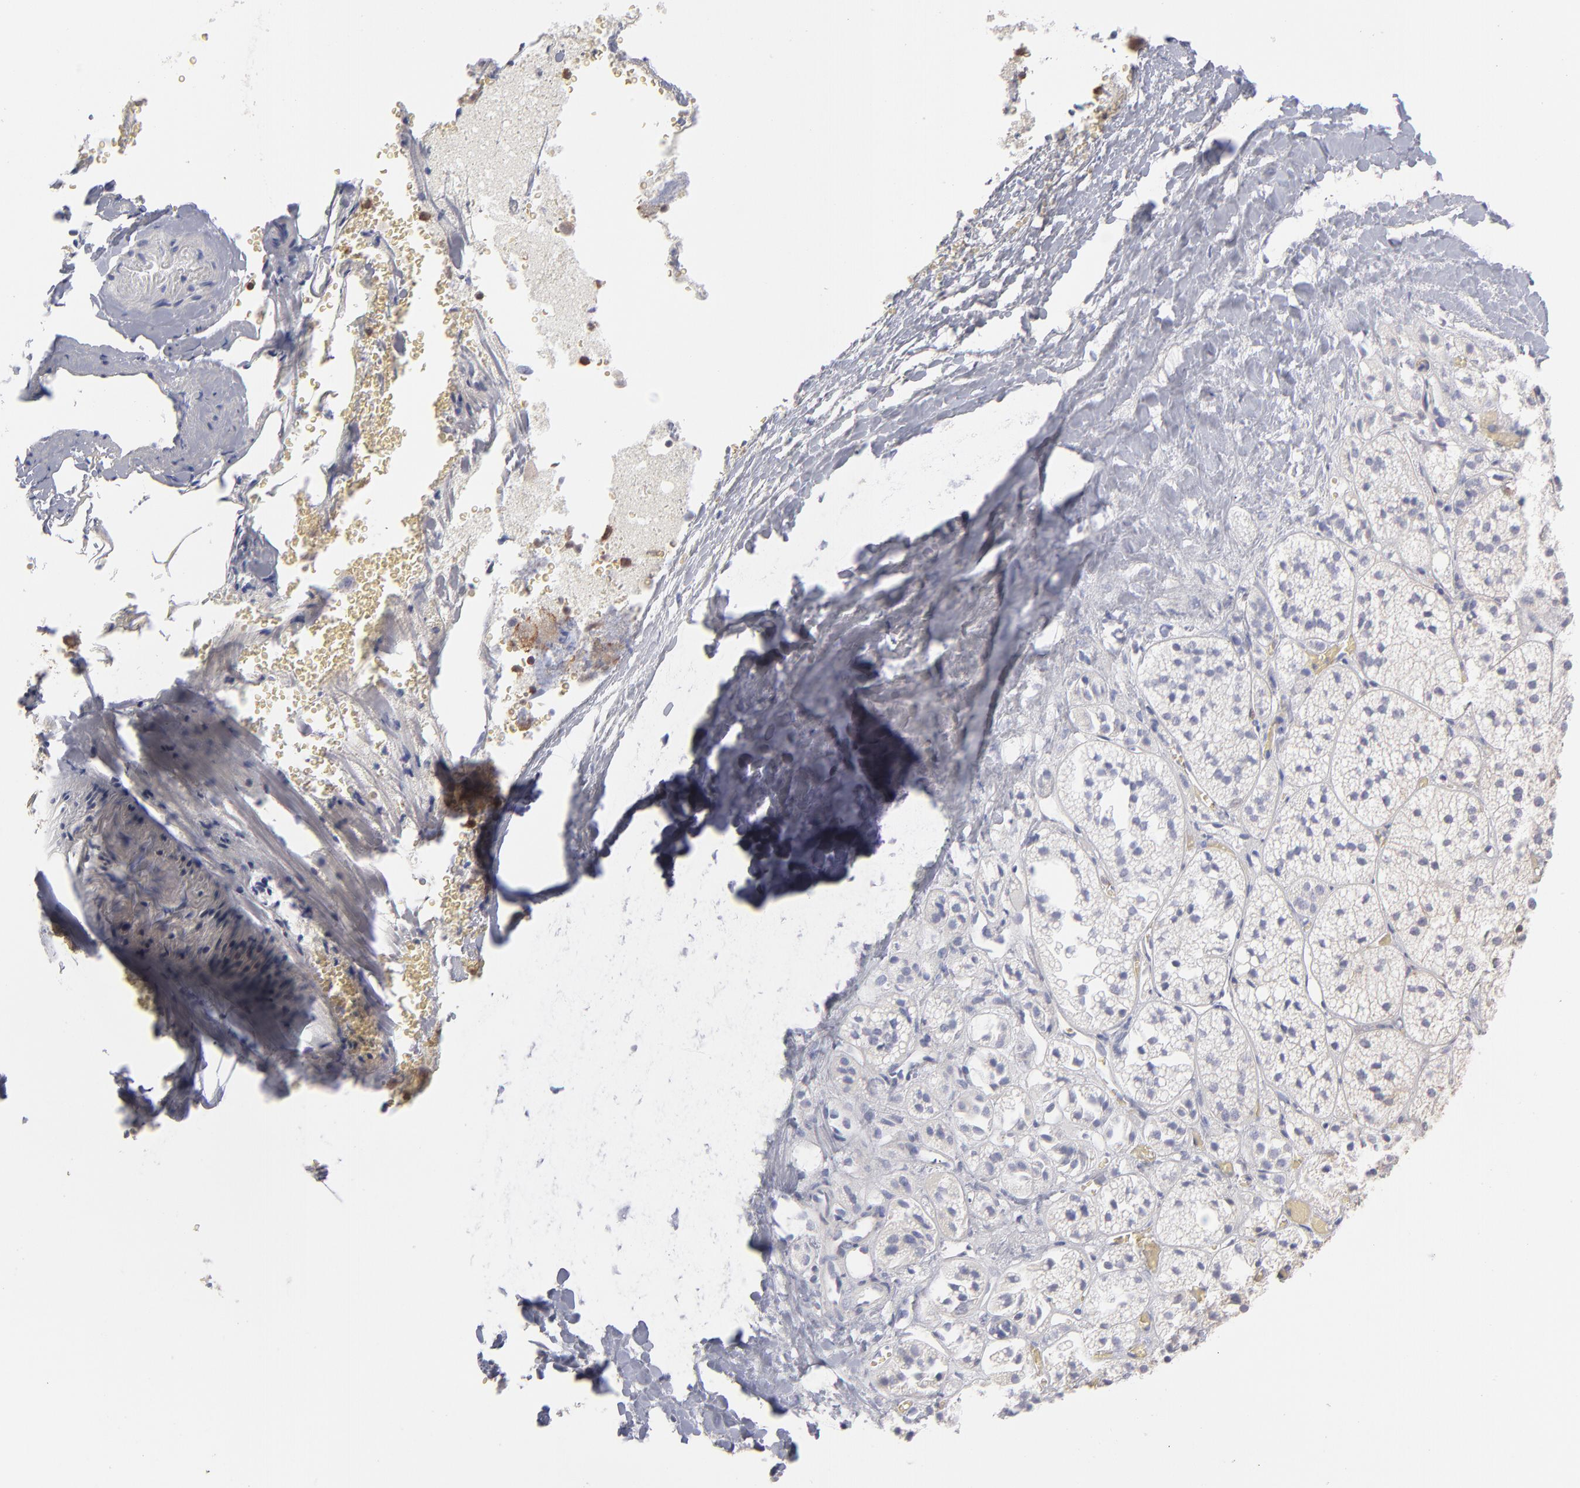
{"staining": {"intensity": "weak", "quantity": ">75%", "location": "cytoplasmic/membranous"}, "tissue": "adrenal gland", "cell_type": "Glandular cells", "image_type": "normal", "snomed": [{"axis": "morphology", "description": "Normal tissue, NOS"}, {"axis": "topography", "description": "Adrenal gland"}], "caption": "Adrenal gland stained with a brown dye reveals weak cytoplasmic/membranous positive expression in about >75% of glandular cells.", "gene": "MAPRE1", "patient": {"sex": "female", "age": 71}}